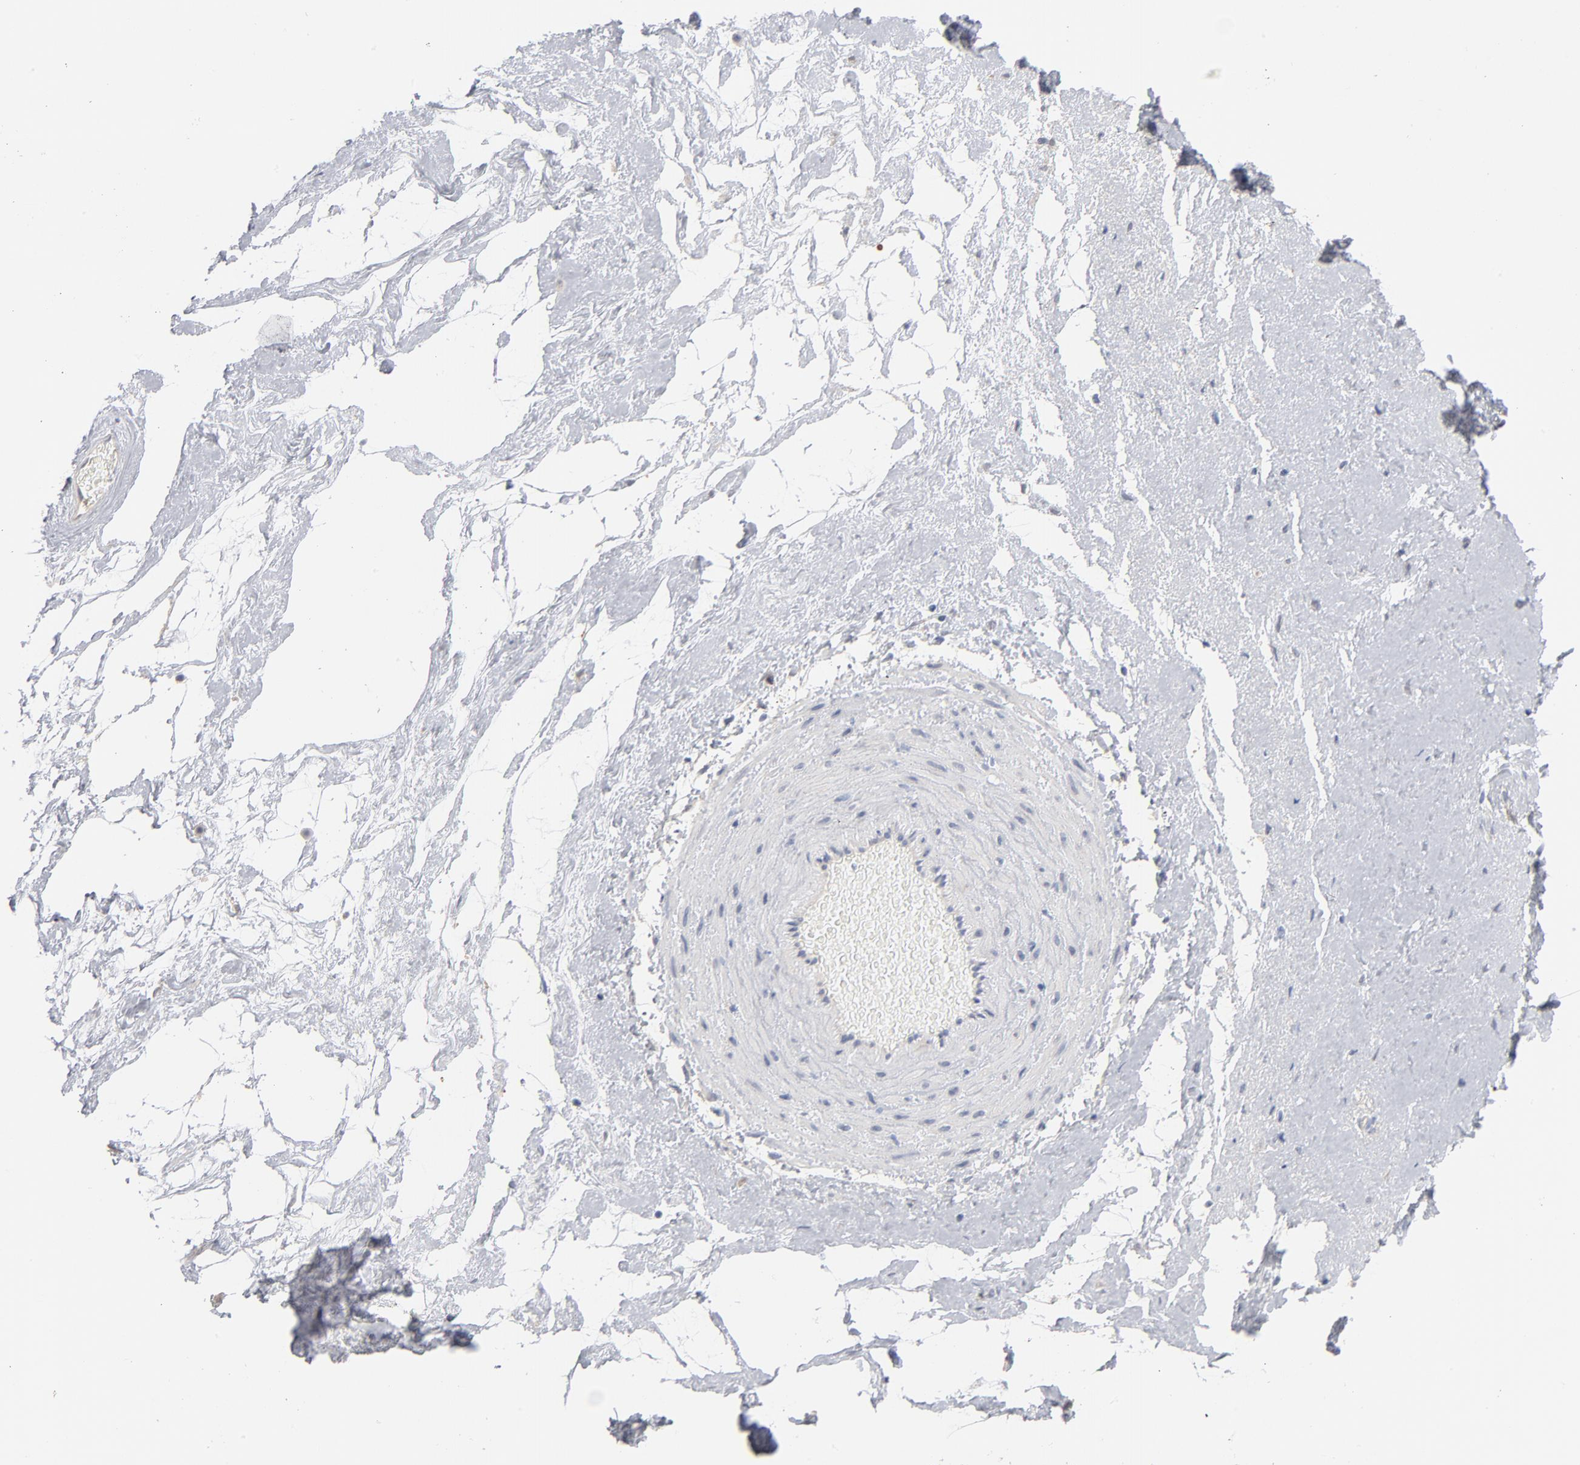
{"staining": {"intensity": "weak", "quantity": "25%-75%", "location": "cytoplasmic/membranous"}, "tissue": "nasopharynx", "cell_type": "Respiratory epithelial cells", "image_type": "normal", "snomed": [{"axis": "morphology", "description": "Normal tissue, NOS"}, {"axis": "morphology", "description": "Squamous cell carcinoma, NOS"}, {"axis": "topography", "description": "Cartilage tissue"}, {"axis": "topography", "description": "Nasopharynx"}], "caption": "DAB (3,3'-diaminobenzidine) immunohistochemical staining of unremarkable human nasopharynx exhibits weak cytoplasmic/membranous protein expression in approximately 25%-75% of respiratory epithelial cells.", "gene": "DNAL4", "patient": {"sex": "male", "age": 63}}